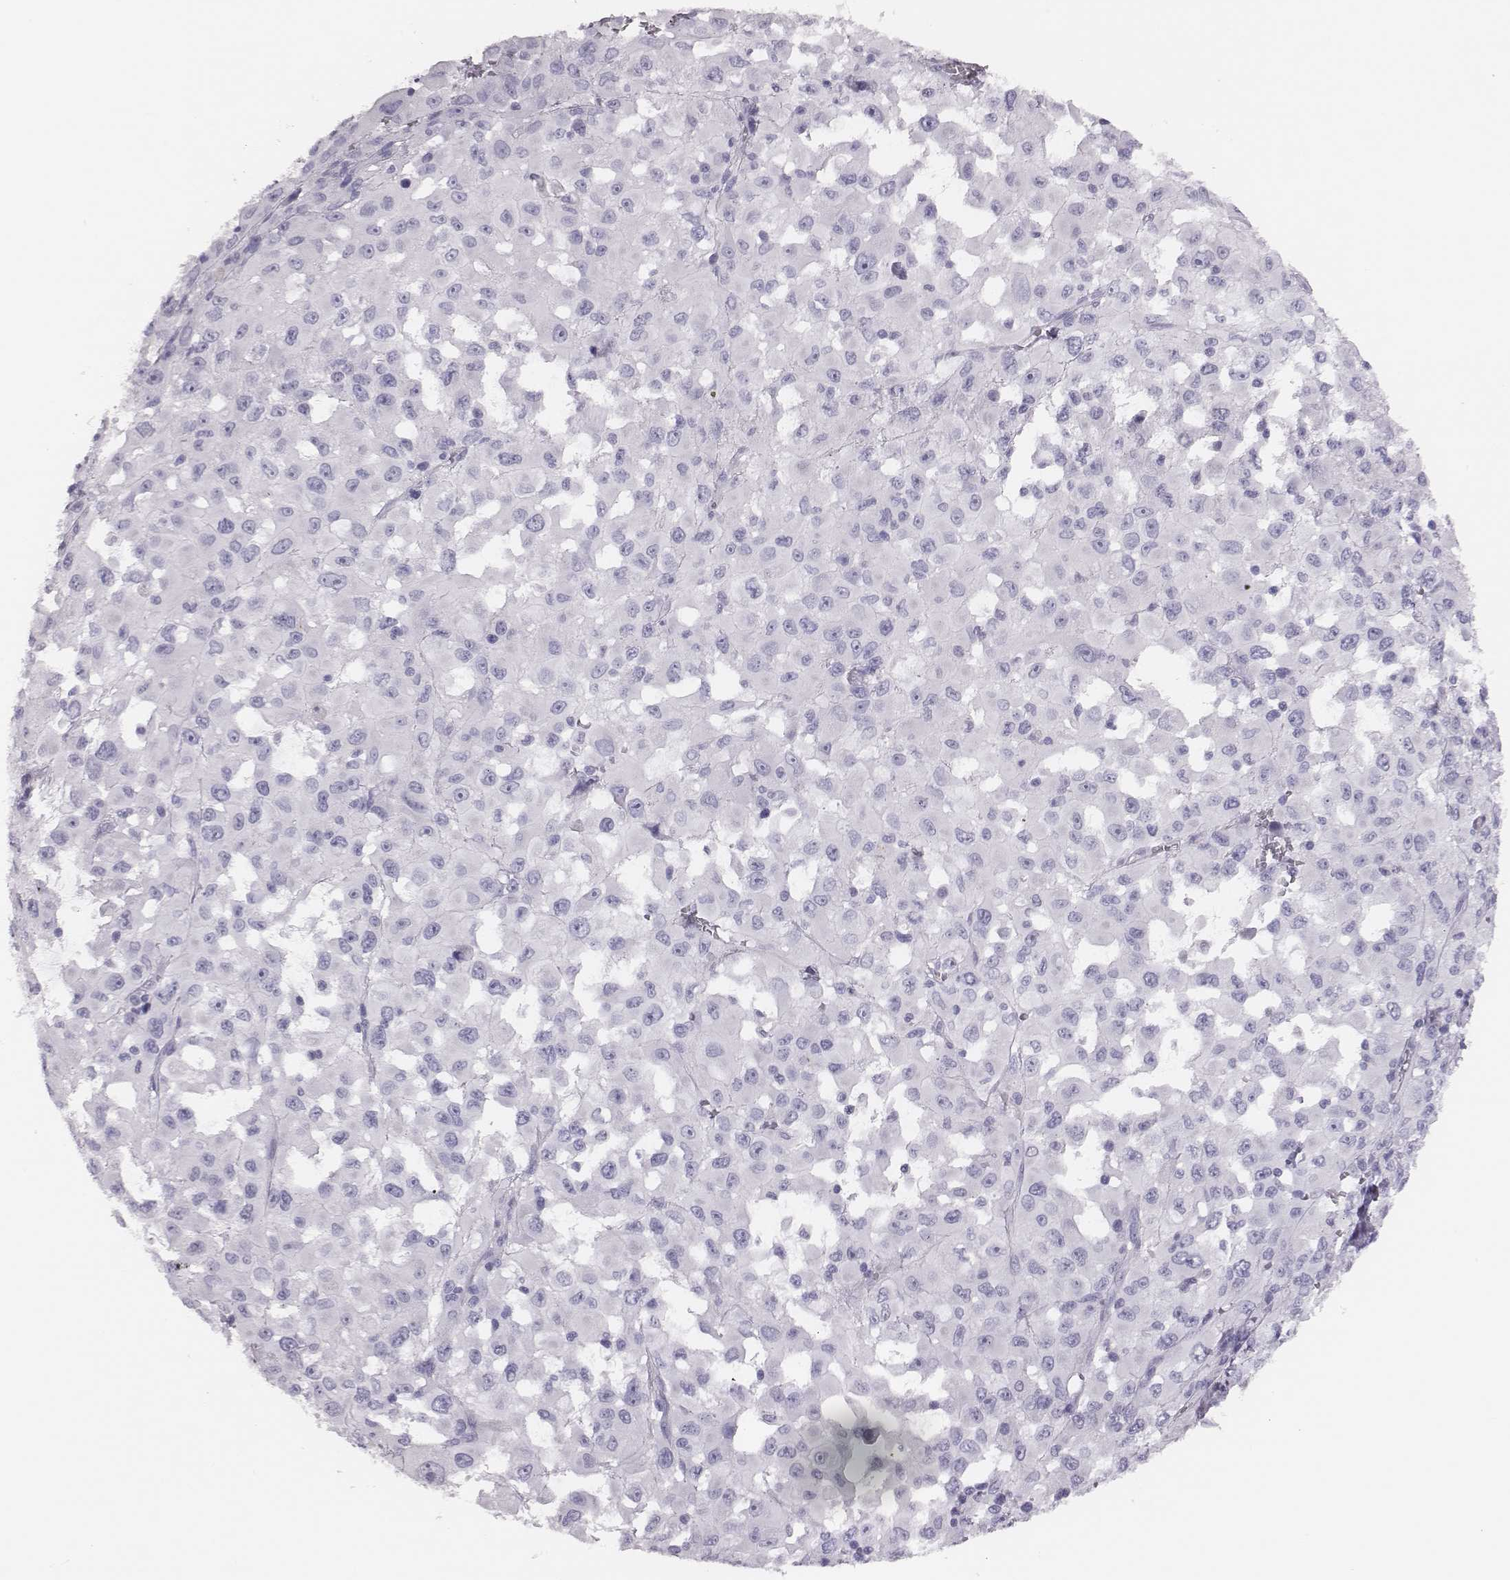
{"staining": {"intensity": "negative", "quantity": "none", "location": "none"}, "tissue": "melanoma", "cell_type": "Tumor cells", "image_type": "cancer", "snomed": [{"axis": "morphology", "description": "Malignant melanoma, Metastatic site"}, {"axis": "topography", "description": "Lymph node"}], "caption": "The image shows no significant positivity in tumor cells of melanoma.", "gene": "H1-6", "patient": {"sex": "male", "age": 50}}